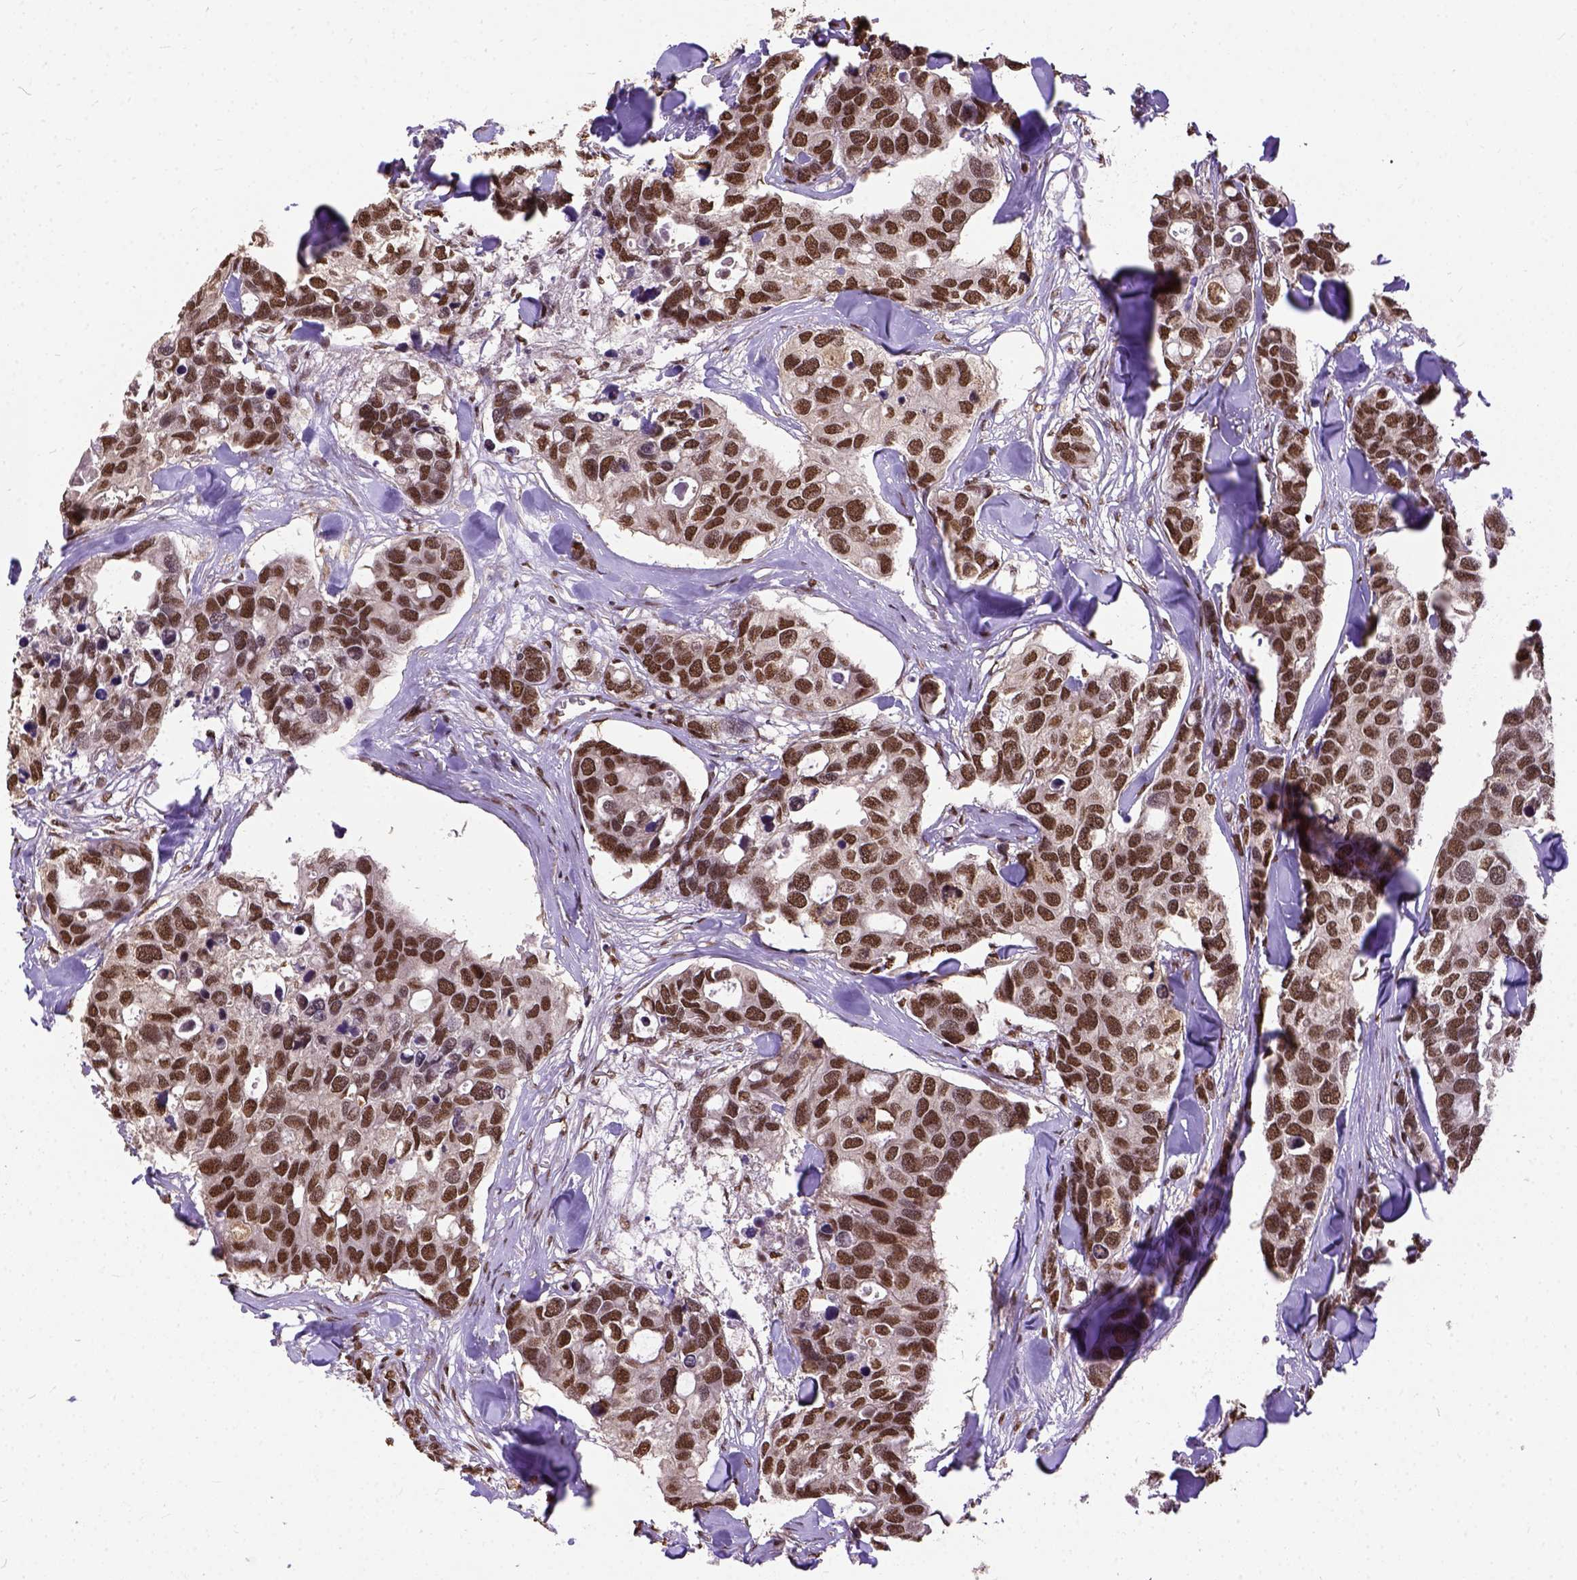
{"staining": {"intensity": "moderate", "quantity": ">75%", "location": "nuclear"}, "tissue": "breast cancer", "cell_type": "Tumor cells", "image_type": "cancer", "snomed": [{"axis": "morphology", "description": "Duct carcinoma"}, {"axis": "topography", "description": "Breast"}], "caption": "DAB immunohistochemical staining of human breast cancer (infiltrating ductal carcinoma) exhibits moderate nuclear protein expression in approximately >75% of tumor cells.", "gene": "NACC1", "patient": {"sex": "female", "age": 83}}